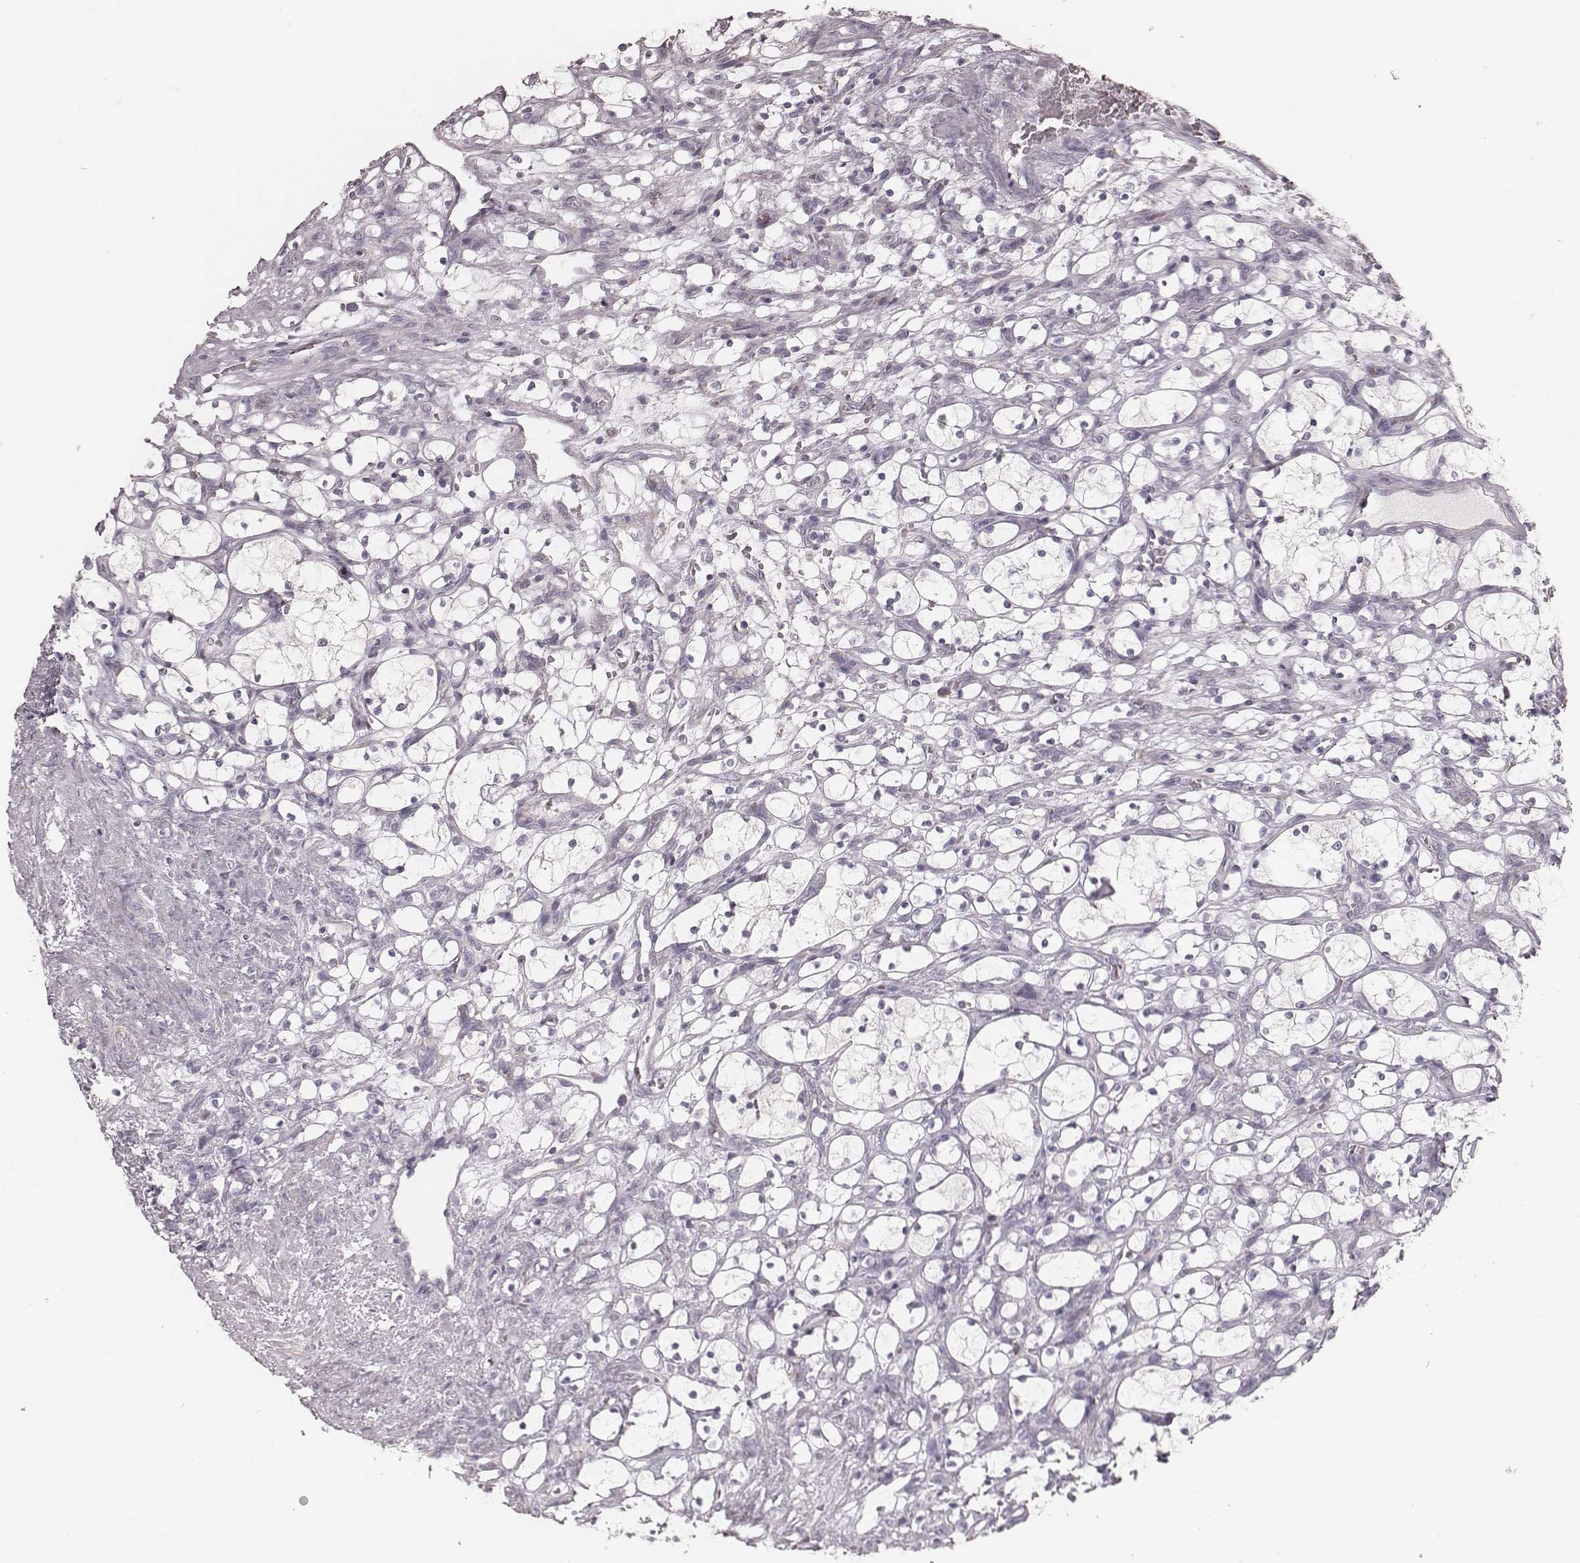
{"staining": {"intensity": "negative", "quantity": "none", "location": "none"}, "tissue": "renal cancer", "cell_type": "Tumor cells", "image_type": "cancer", "snomed": [{"axis": "morphology", "description": "Adenocarcinoma, NOS"}, {"axis": "topography", "description": "Kidney"}], "caption": "This image is of adenocarcinoma (renal) stained with immunohistochemistry to label a protein in brown with the nuclei are counter-stained blue. There is no positivity in tumor cells.", "gene": "KIF5C", "patient": {"sex": "female", "age": 69}}